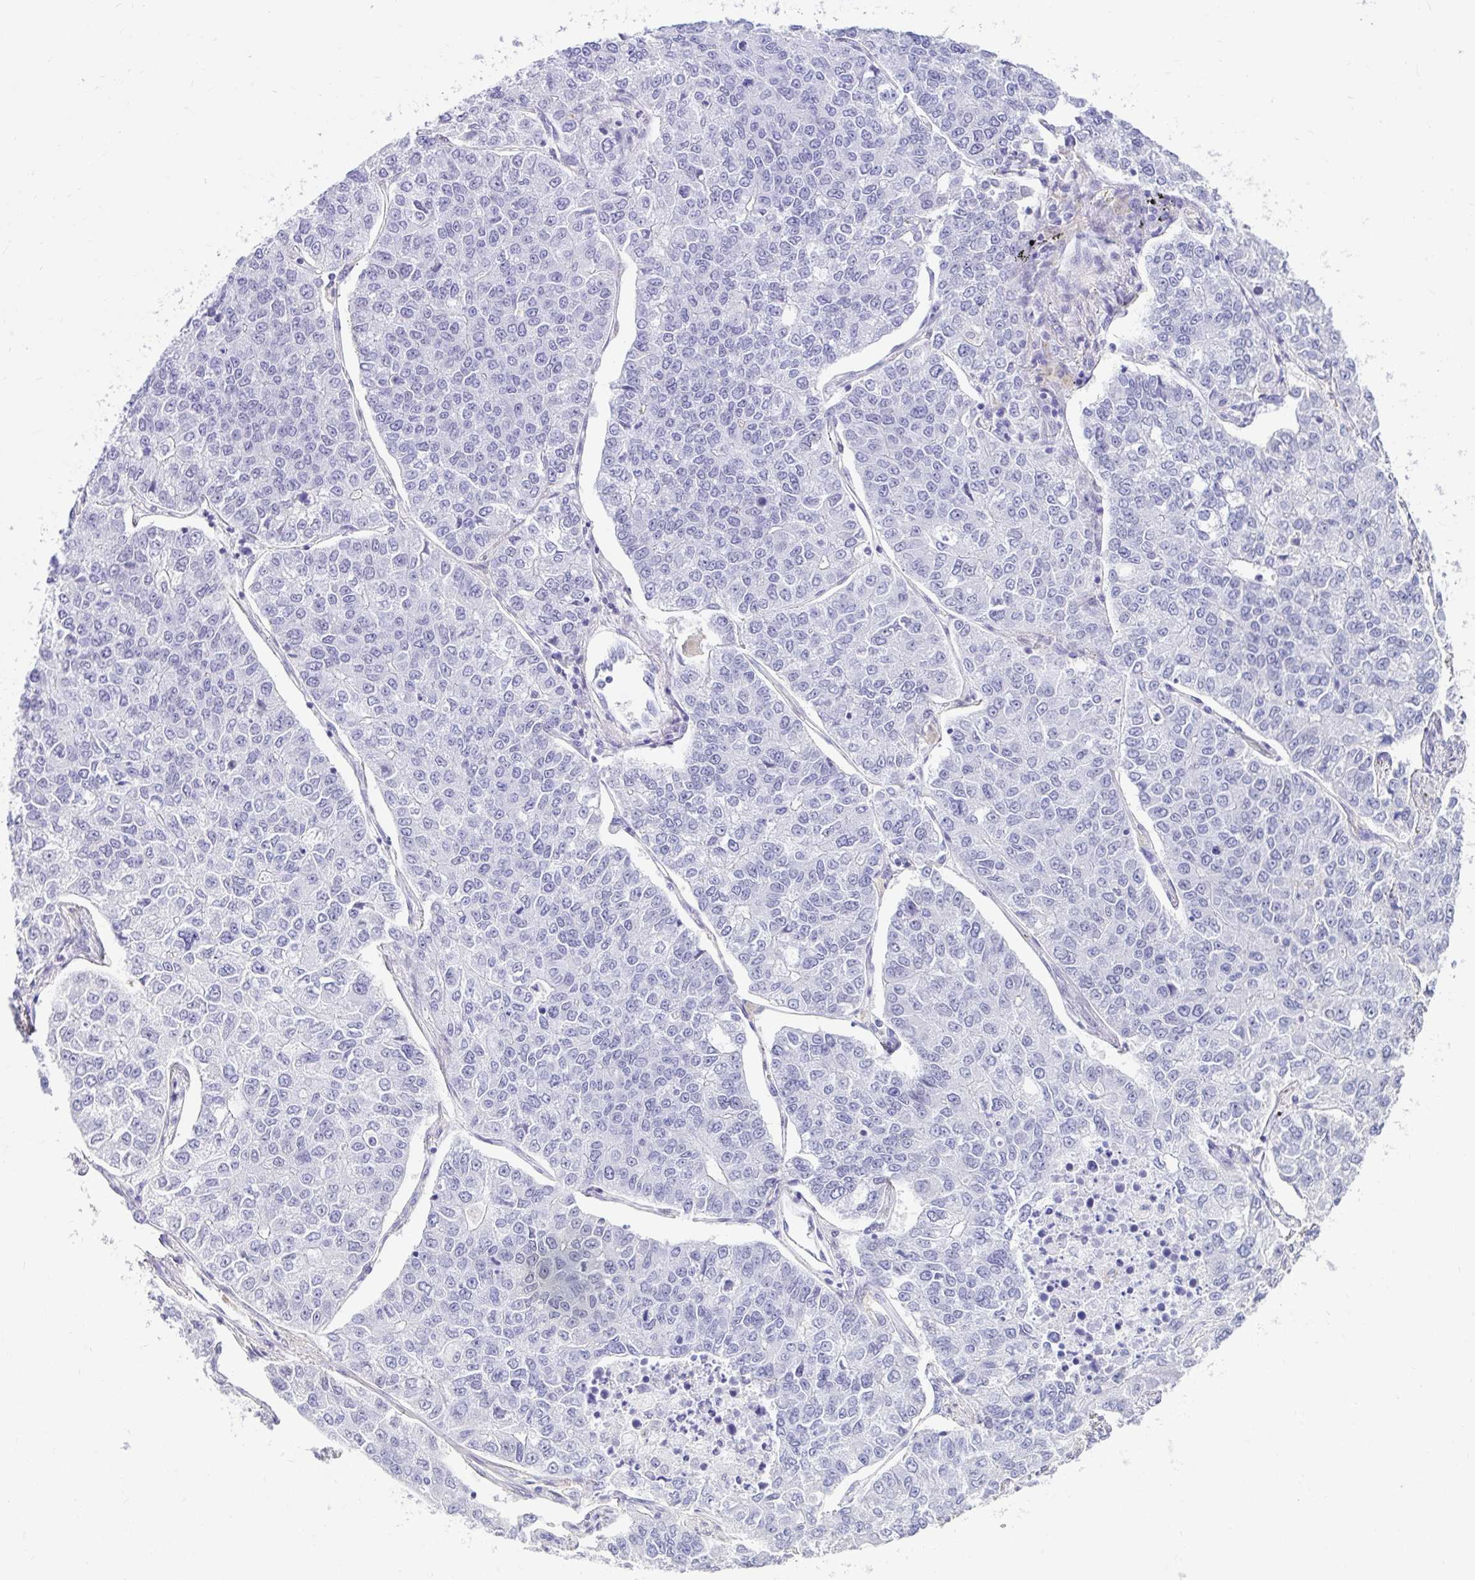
{"staining": {"intensity": "negative", "quantity": "none", "location": "none"}, "tissue": "lung cancer", "cell_type": "Tumor cells", "image_type": "cancer", "snomed": [{"axis": "morphology", "description": "Adenocarcinoma, NOS"}, {"axis": "topography", "description": "Lung"}], "caption": "This is an immunohistochemistry image of lung cancer (adenocarcinoma). There is no expression in tumor cells.", "gene": "DCAF17", "patient": {"sex": "male", "age": 49}}